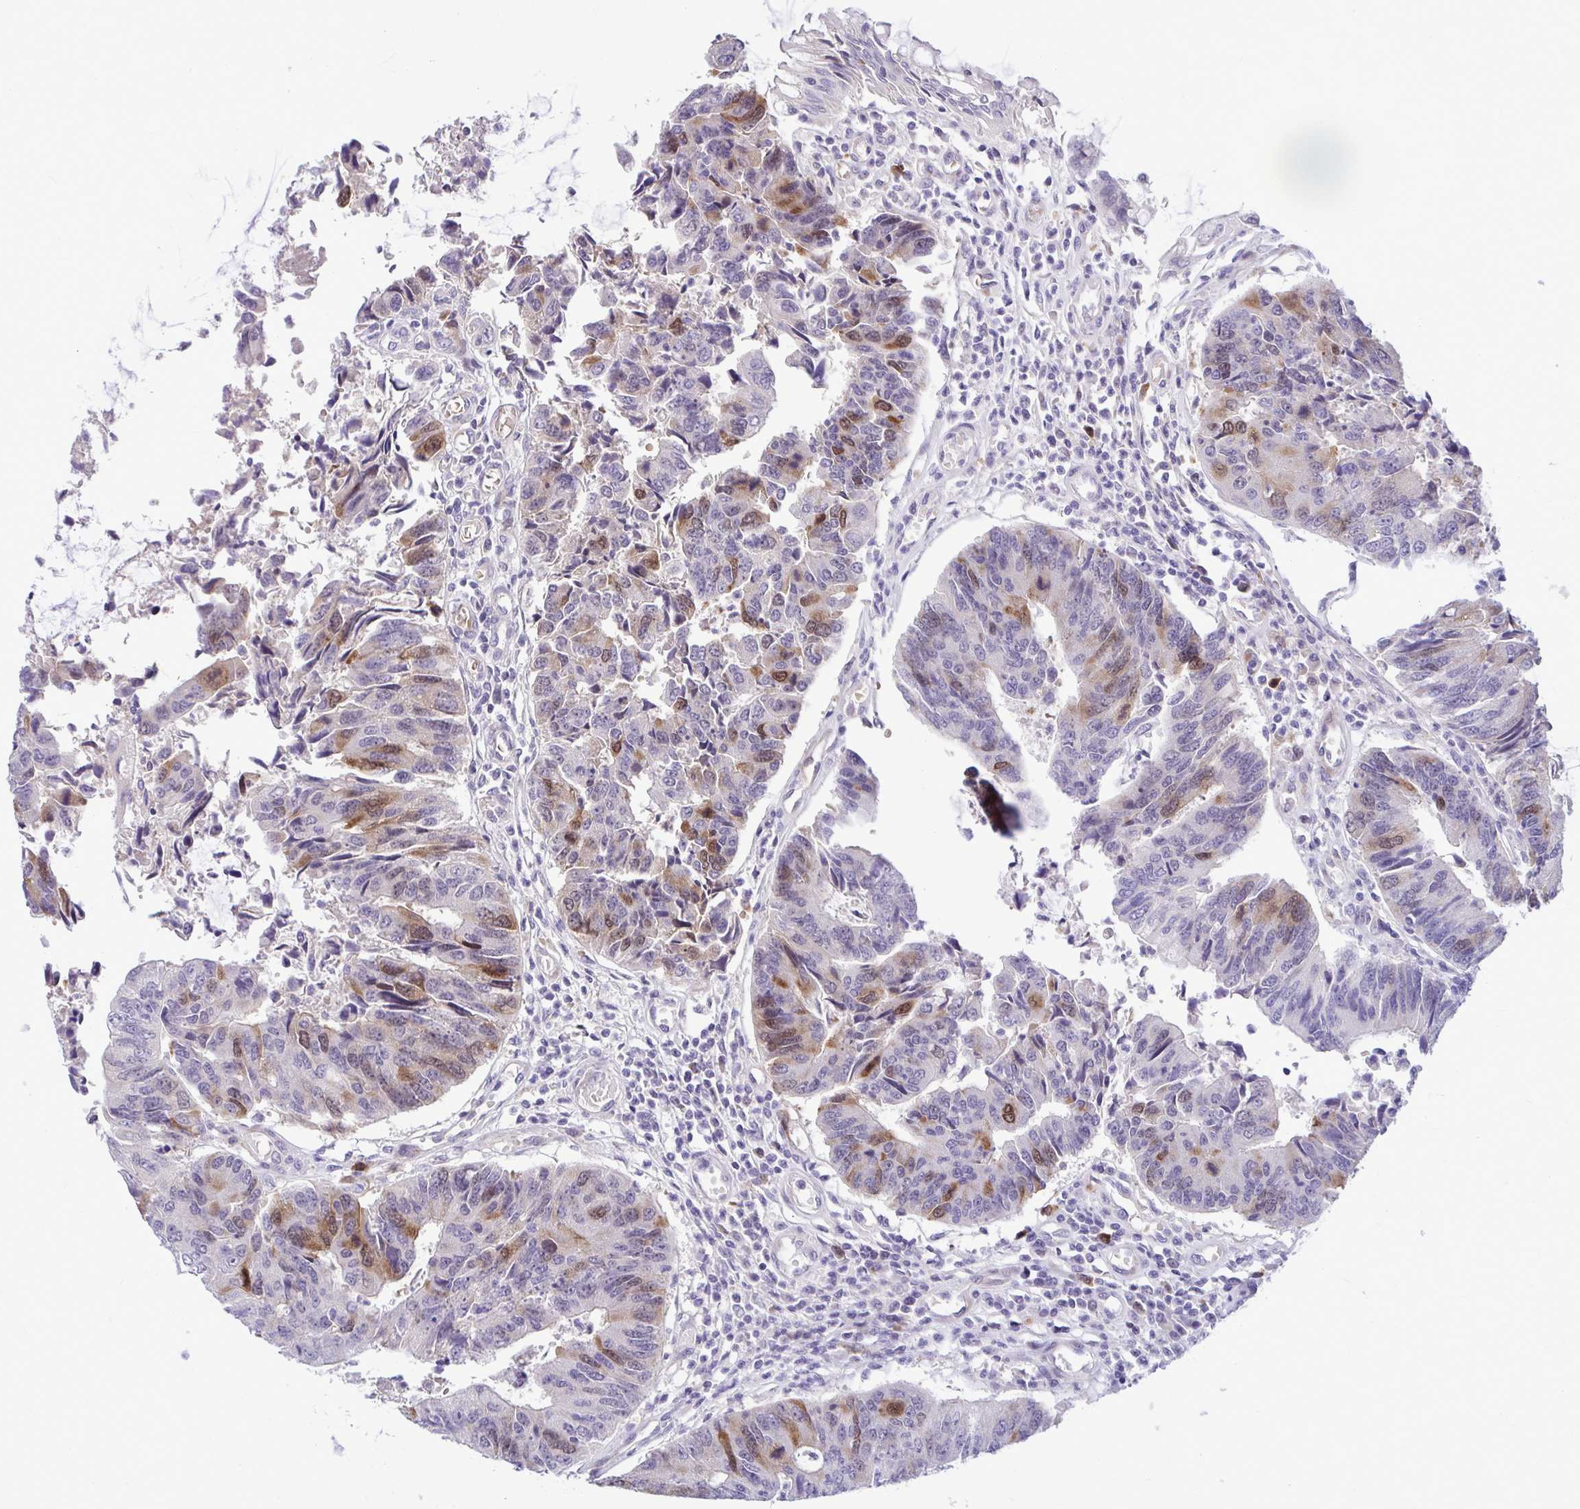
{"staining": {"intensity": "moderate", "quantity": "<25%", "location": "cytoplasmic/membranous,nuclear"}, "tissue": "colorectal cancer", "cell_type": "Tumor cells", "image_type": "cancer", "snomed": [{"axis": "morphology", "description": "Adenocarcinoma, NOS"}, {"axis": "topography", "description": "Colon"}], "caption": "Human adenocarcinoma (colorectal) stained for a protein (brown) reveals moderate cytoplasmic/membranous and nuclear positive expression in about <25% of tumor cells.", "gene": "CDC20", "patient": {"sex": "female", "age": 67}}